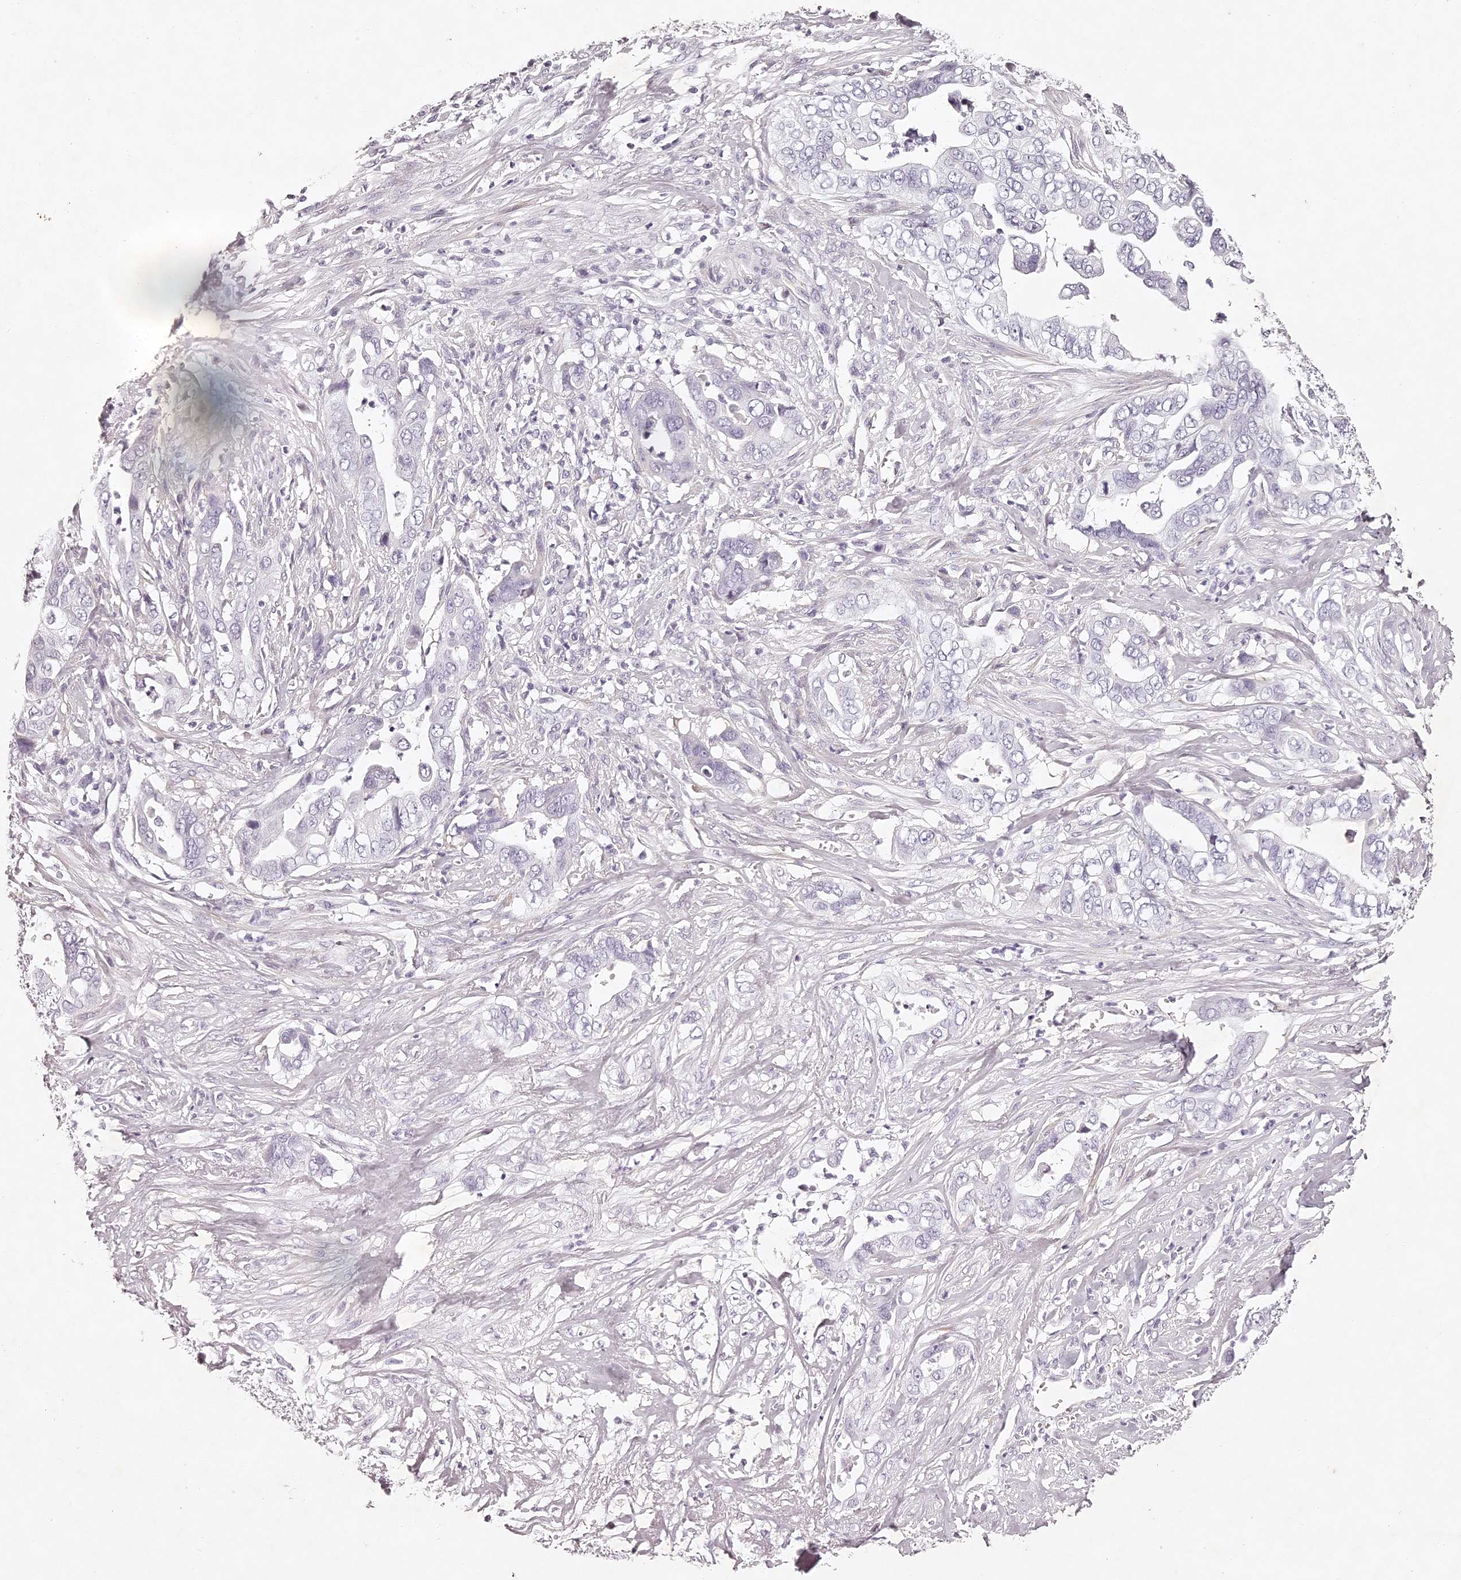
{"staining": {"intensity": "negative", "quantity": "none", "location": "none"}, "tissue": "liver cancer", "cell_type": "Tumor cells", "image_type": "cancer", "snomed": [{"axis": "morphology", "description": "Cholangiocarcinoma"}, {"axis": "topography", "description": "Liver"}], "caption": "An immunohistochemistry image of liver cancer is shown. There is no staining in tumor cells of liver cancer.", "gene": "ELAPOR1", "patient": {"sex": "female", "age": 79}}